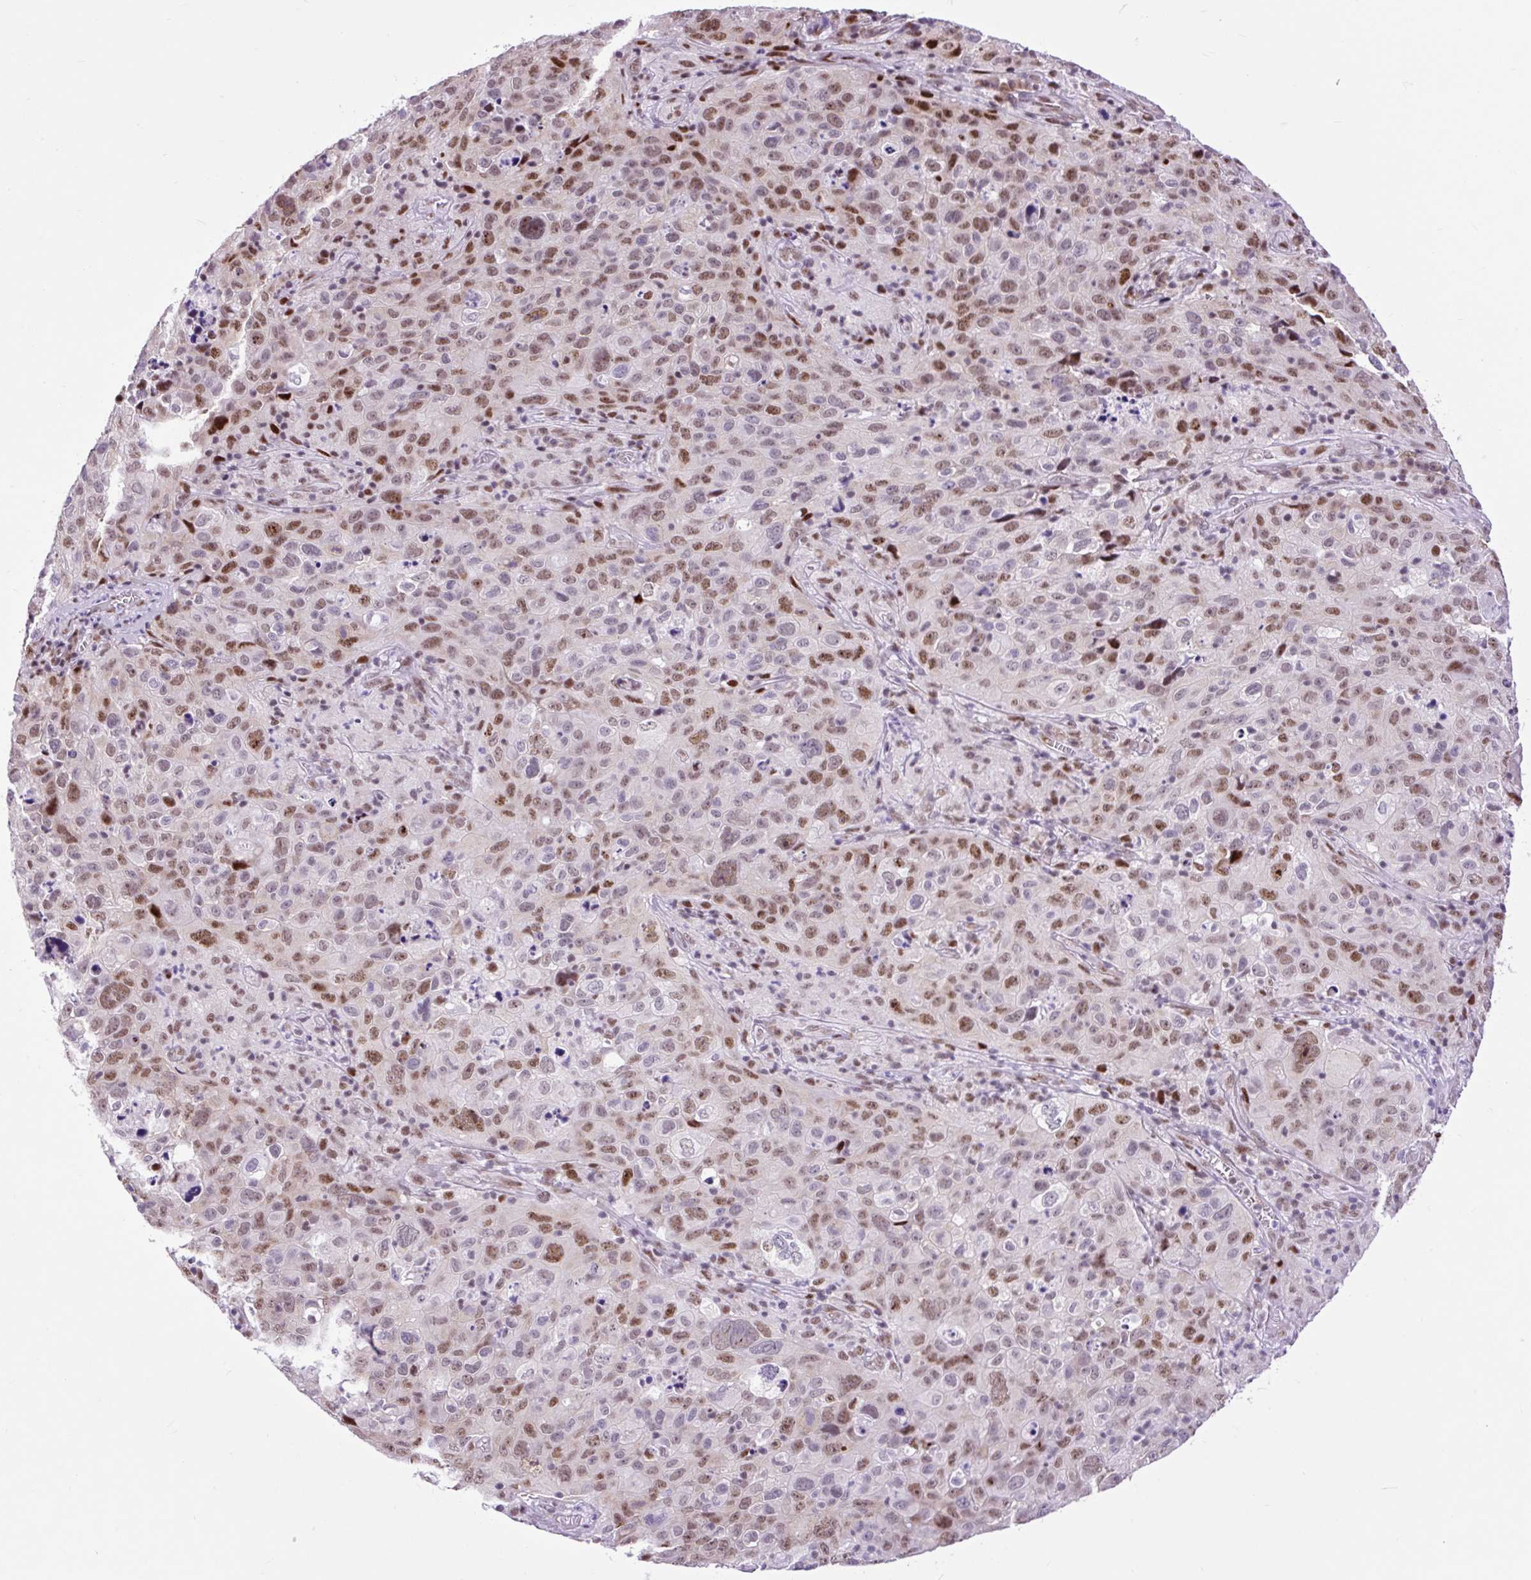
{"staining": {"intensity": "moderate", "quantity": ">75%", "location": "nuclear"}, "tissue": "cervical cancer", "cell_type": "Tumor cells", "image_type": "cancer", "snomed": [{"axis": "morphology", "description": "Squamous cell carcinoma, NOS"}, {"axis": "topography", "description": "Cervix"}], "caption": "Cervical cancer tissue demonstrates moderate nuclear positivity in about >75% of tumor cells, visualized by immunohistochemistry.", "gene": "CLK2", "patient": {"sex": "female", "age": 44}}